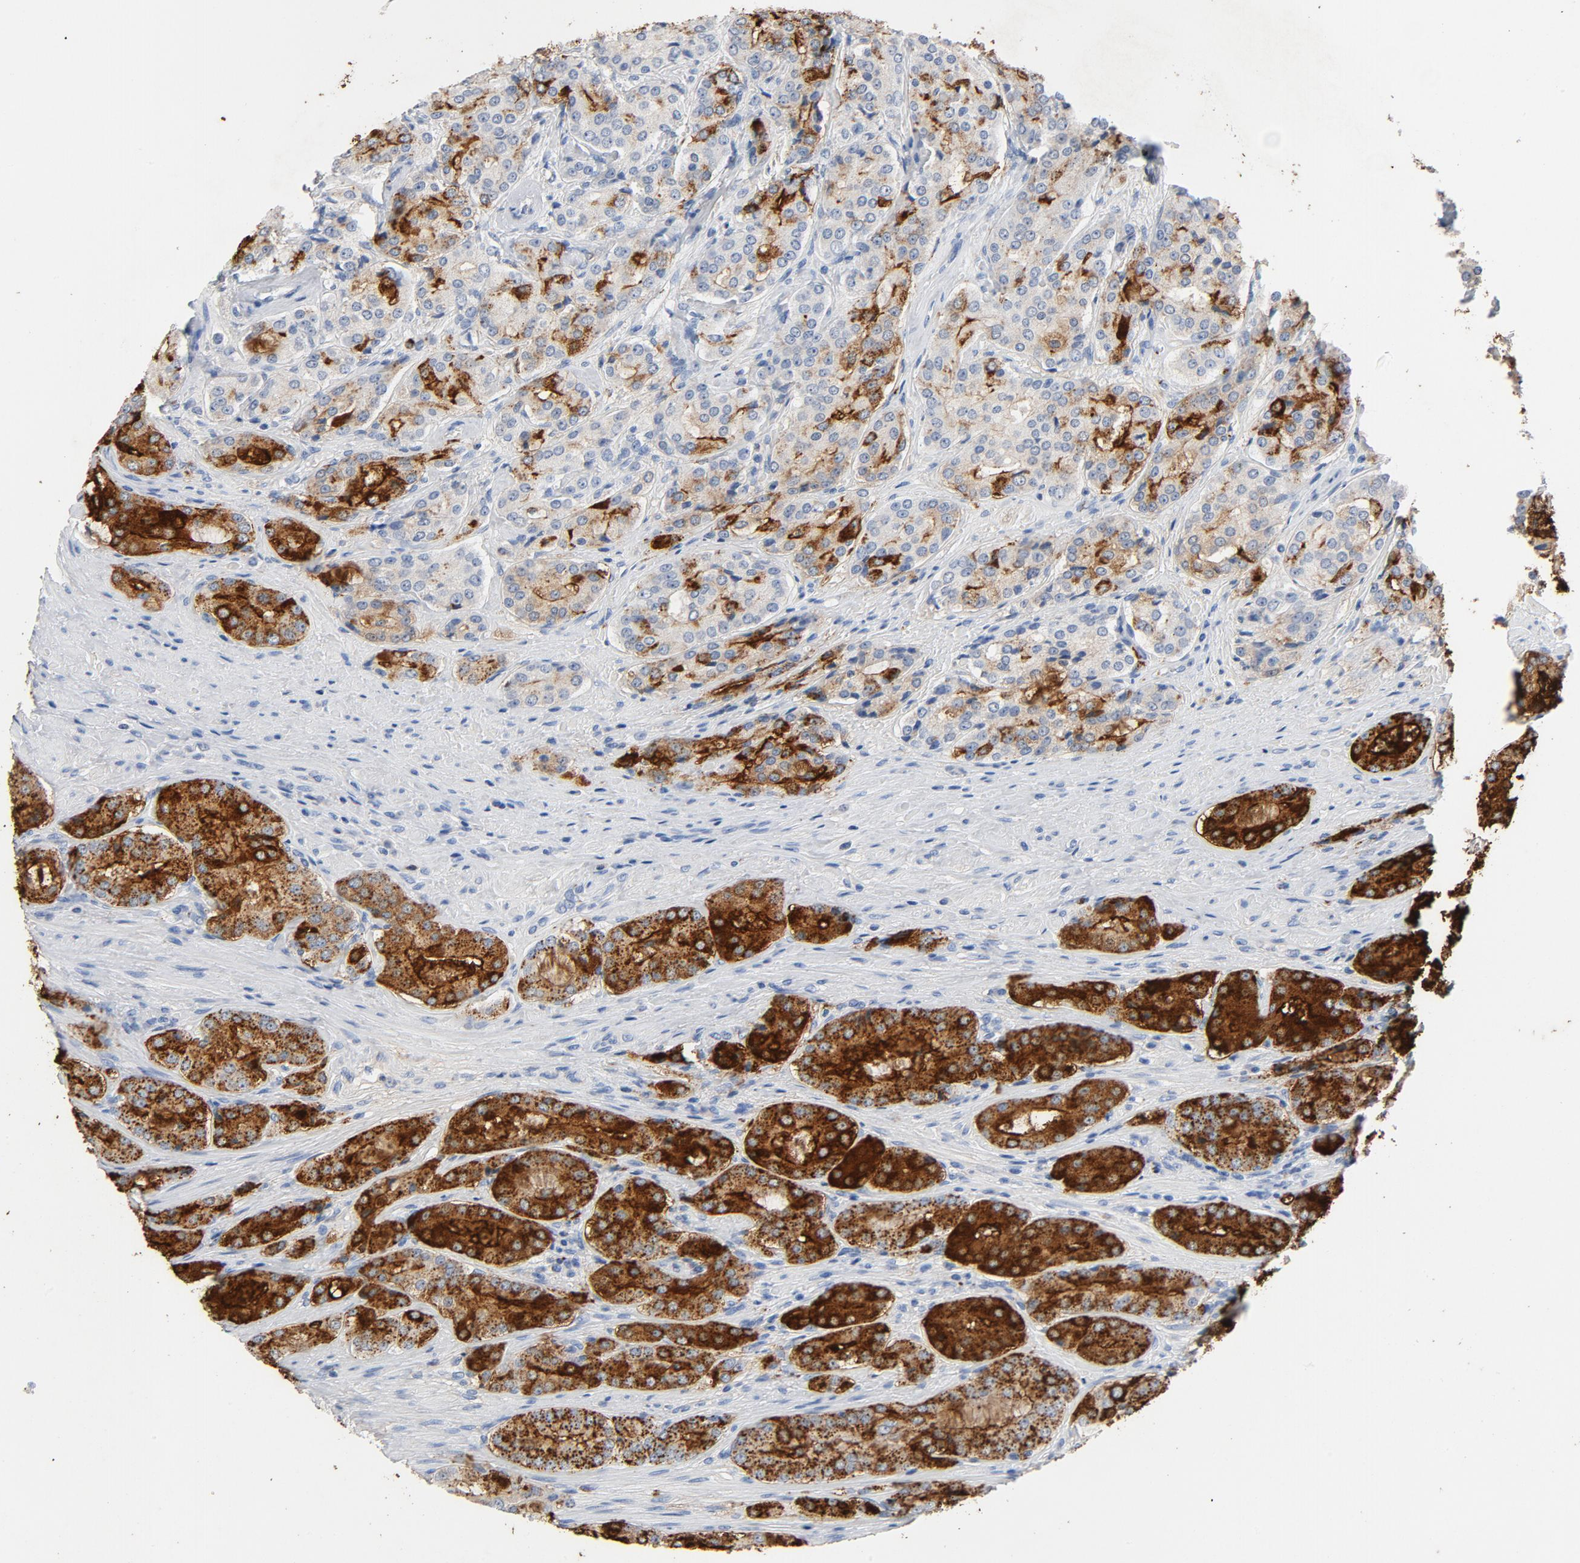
{"staining": {"intensity": "strong", "quantity": "25%-75%", "location": "cytoplasmic/membranous"}, "tissue": "prostate cancer", "cell_type": "Tumor cells", "image_type": "cancer", "snomed": [{"axis": "morphology", "description": "Adenocarcinoma, High grade"}, {"axis": "topography", "description": "Prostate"}], "caption": "The image reveals a brown stain indicating the presence of a protein in the cytoplasmic/membranous of tumor cells in prostate adenocarcinoma (high-grade). (brown staining indicates protein expression, while blue staining denotes nuclei).", "gene": "PTPRB", "patient": {"sex": "male", "age": 72}}